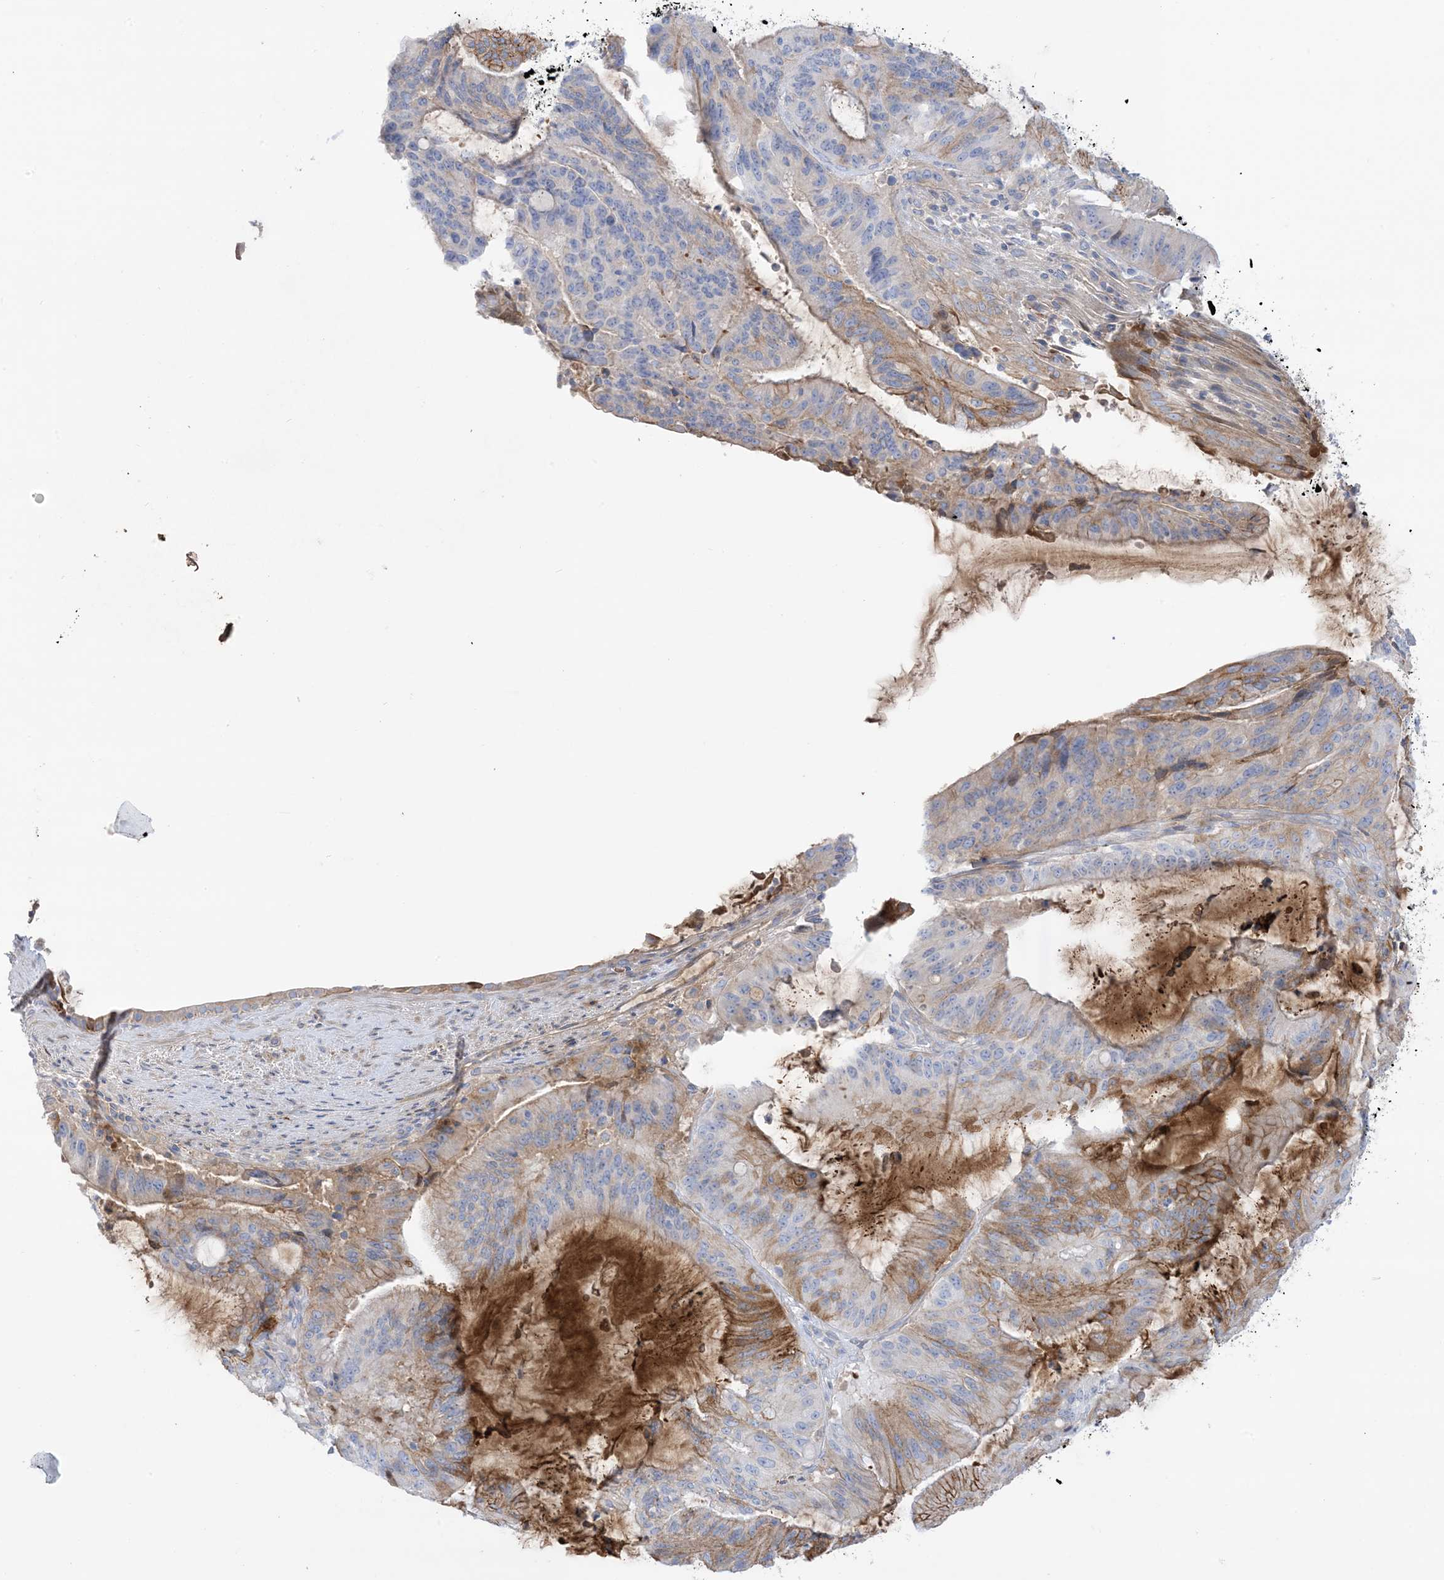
{"staining": {"intensity": "moderate", "quantity": "25%-75%", "location": "cytoplasmic/membranous"}, "tissue": "liver cancer", "cell_type": "Tumor cells", "image_type": "cancer", "snomed": [{"axis": "morphology", "description": "Normal tissue, NOS"}, {"axis": "morphology", "description": "Cholangiocarcinoma"}, {"axis": "topography", "description": "Liver"}, {"axis": "topography", "description": "Peripheral nerve tissue"}], "caption": "Tumor cells exhibit moderate cytoplasmic/membranous expression in about 25%-75% of cells in liver cholangiocarcinoma. Using DAB (brown) and hematoxylin (blue) stains, captured at high magnification using brightfield microscopy.", "gene": "ATP11C", "patient": {"sex": "female", "age": 73}}